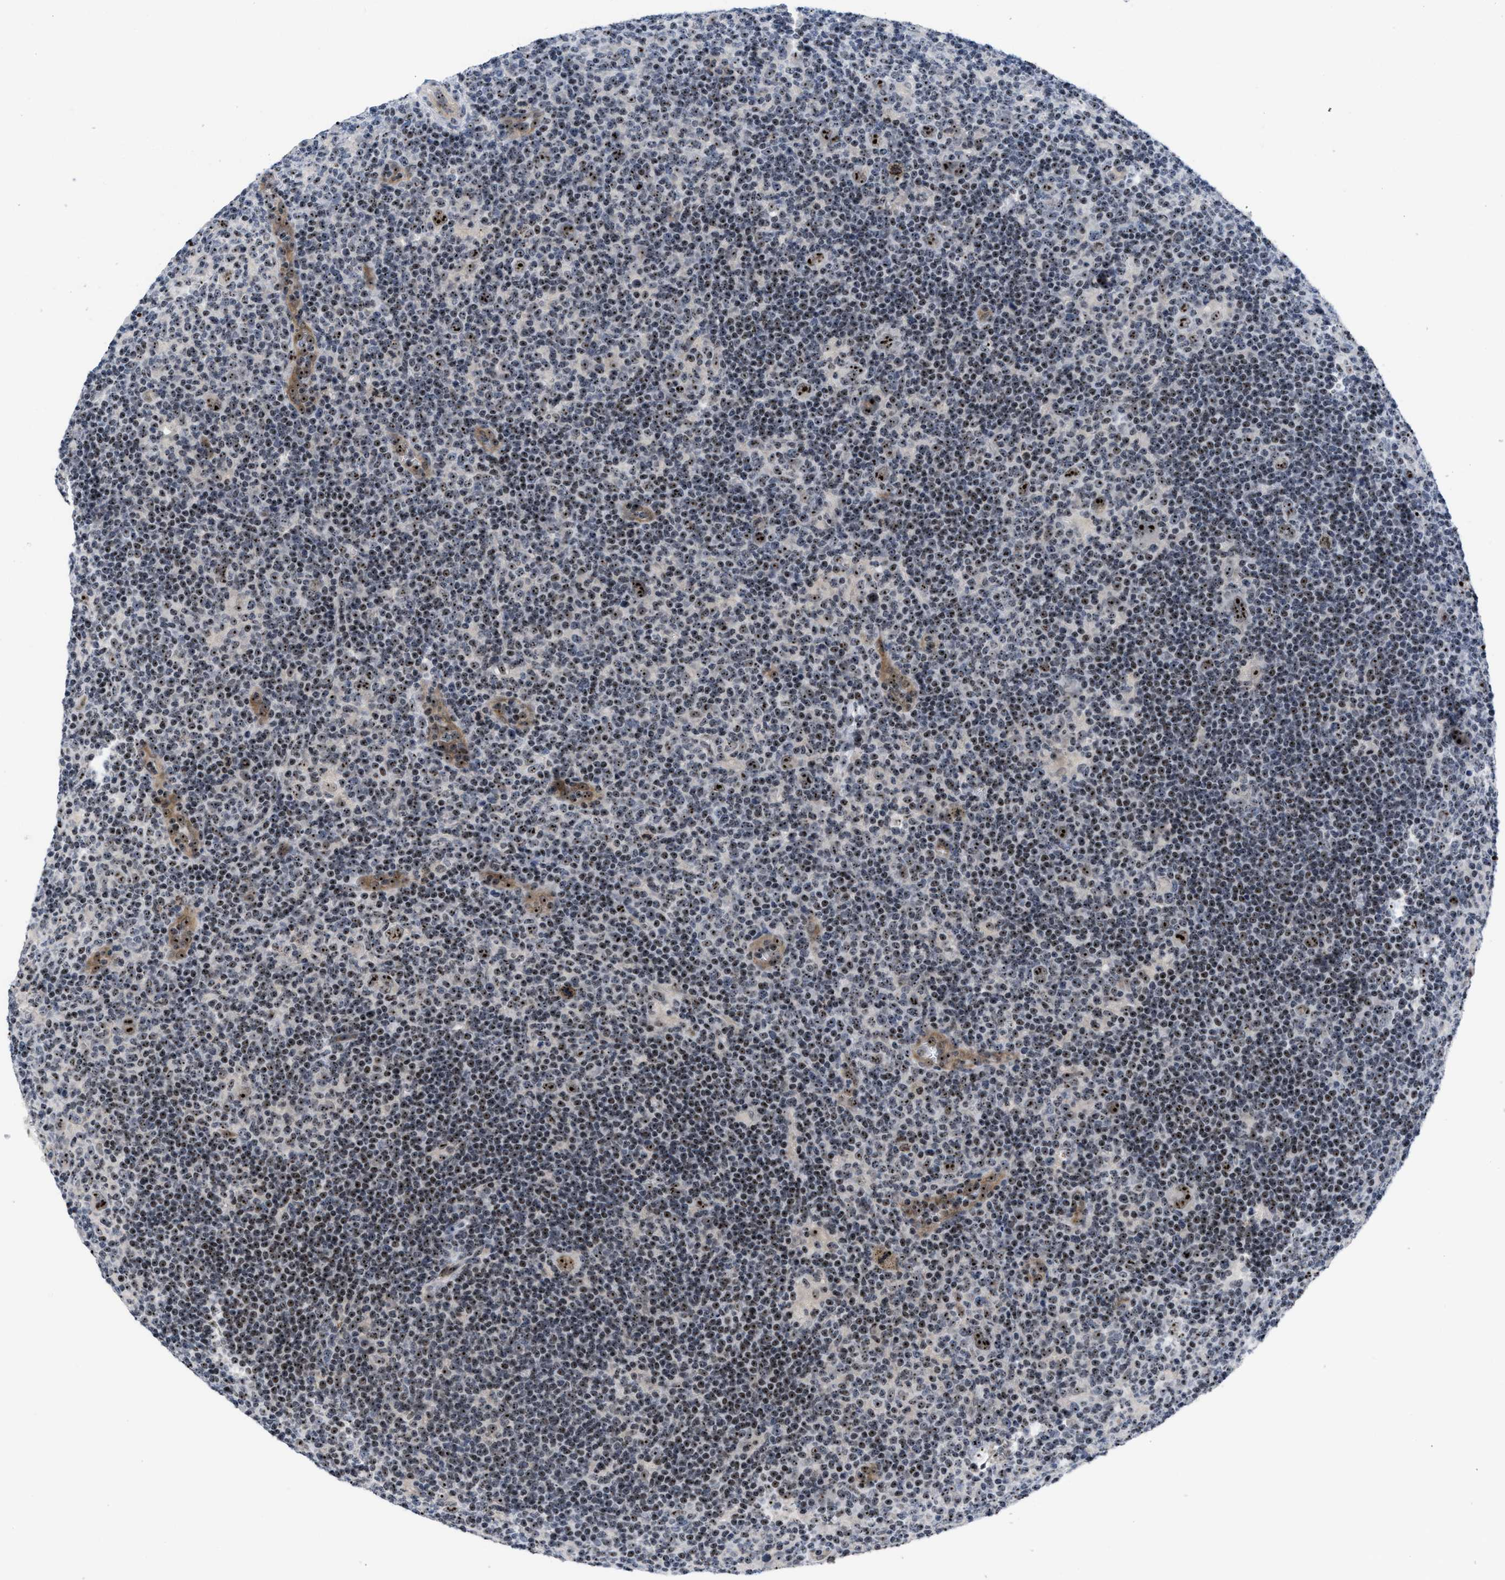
{"staining": {"intensity": "strong", "quantity": ">75%", "location": "nuclear"}, "tissue": "lymphoma", "cell_type": "Tumor cells", "image_type": "cancer", "snomed": [{"axis": "morphology", "description": "Hodgkin's disease, NOS"}, {"axis": "topography", "description": "Lymph node"}], "caption": "Lymphoma stained for a protein exhibits strong nuclear positivity in tumor cells. Using DAB (3,3'-diaminobenzidine) (brown) and hematoxylin (blue) stains, captured at high magnification using brightfield microscopy.", "gene": "NOP58", "patient": {"sex": "female", "age": 57}}